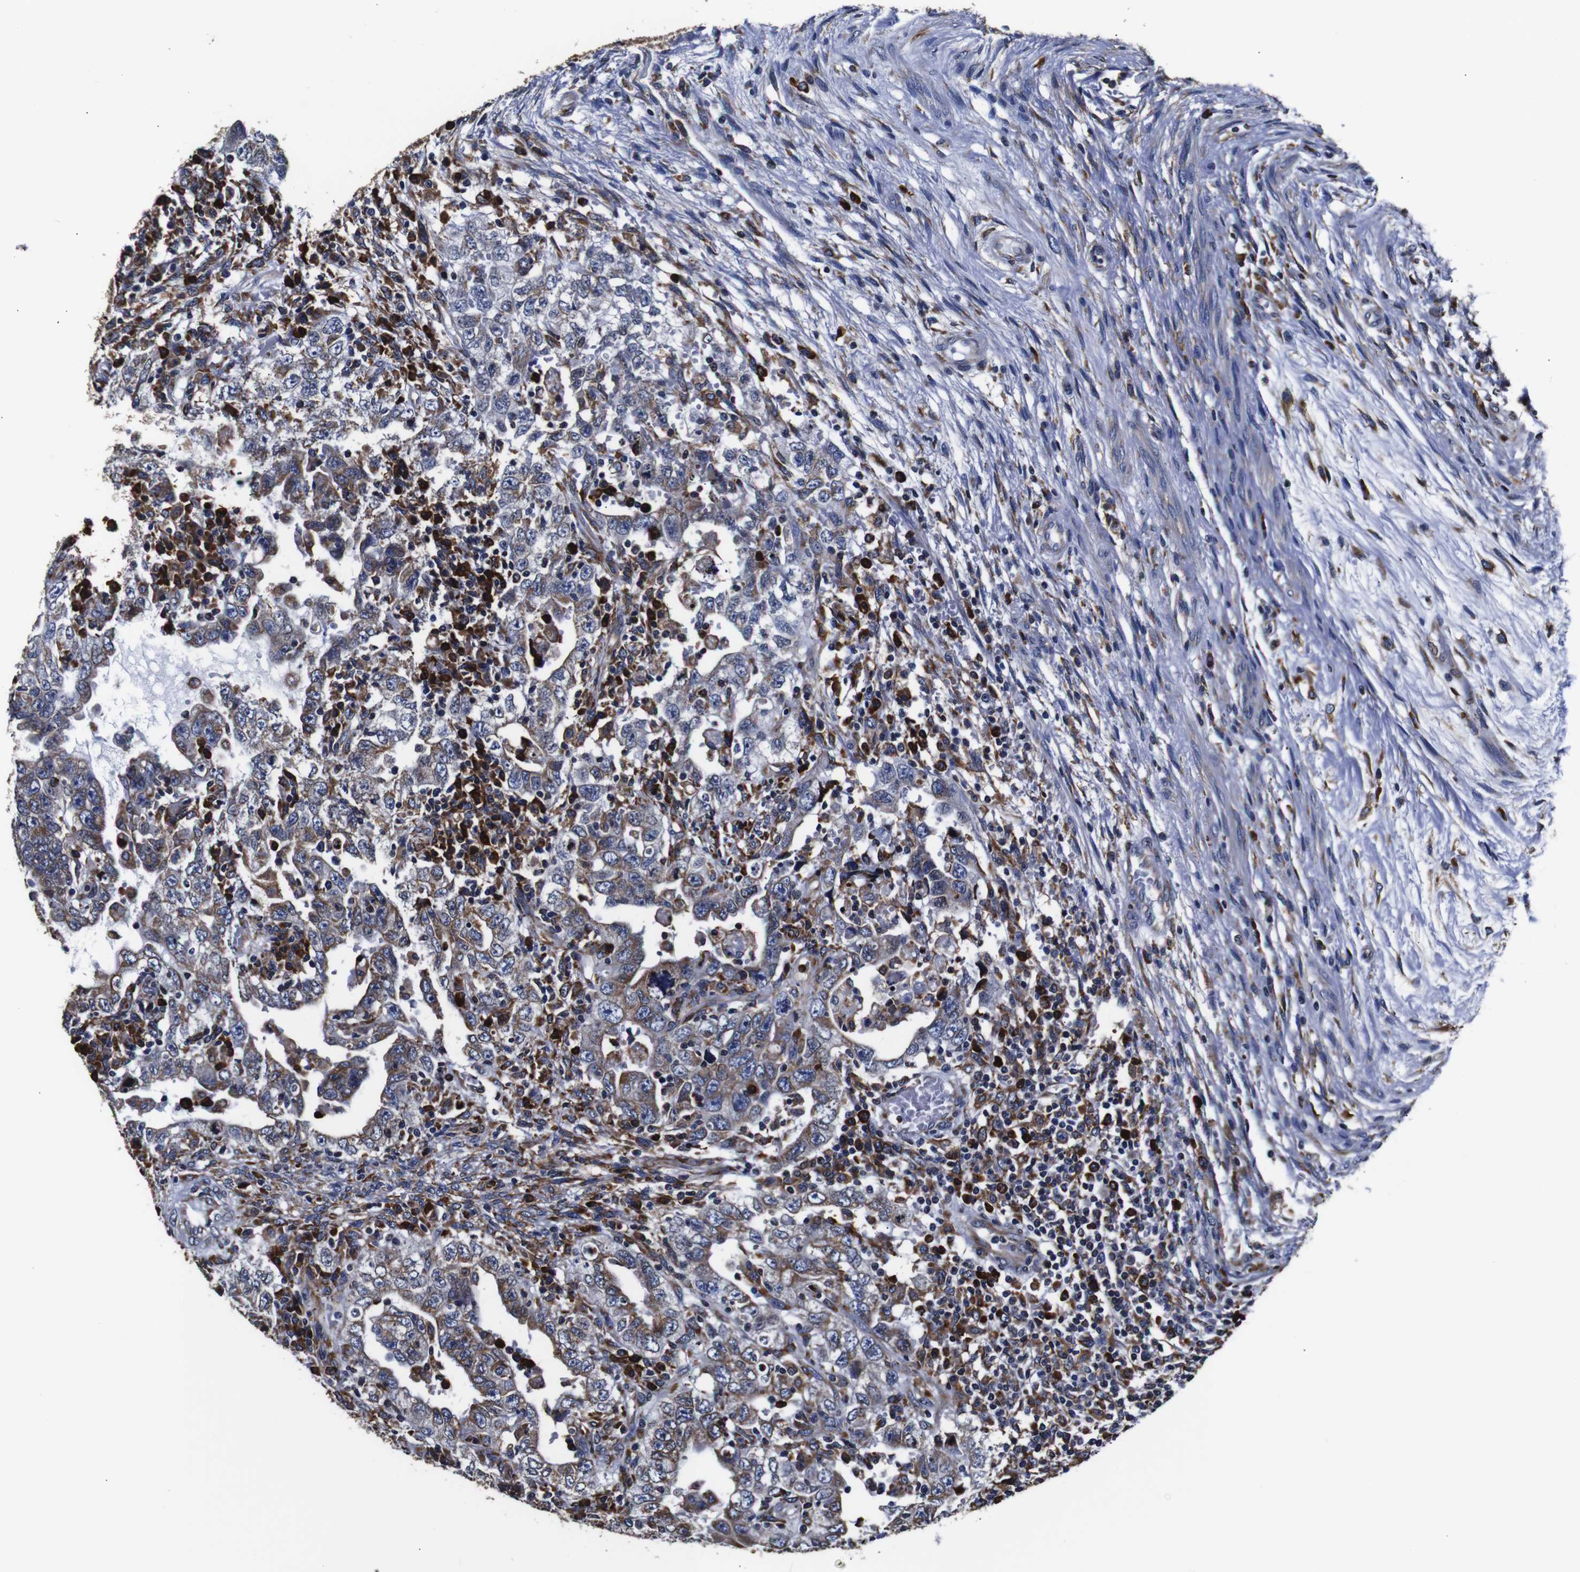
{"staining": {"intensity": "moderate", "quantity": "25%-75%", "location": "cytoplasmic/membranous"}, "tissue": "testis cancer", "cell_type": "Tumor cells", "image_type": "cancer", "snomed": [{"axis": "morphology", "description": "Carcinoma, Embryonal, NOS"}, {"axis": "topography", "description": "Testis"}], "caption": "Immunohistochemistry micrograph of neoplastic tissue: testis cancer stained using IHC demonstrates medium levels of moderate protein expression localized specifically in the cytoplasmic/membranous of tumor cells, appearing as a cytoplasmic/membranous brown color.", "gene": "PPIB", "patient": {"sex": "male", "age": 26}}